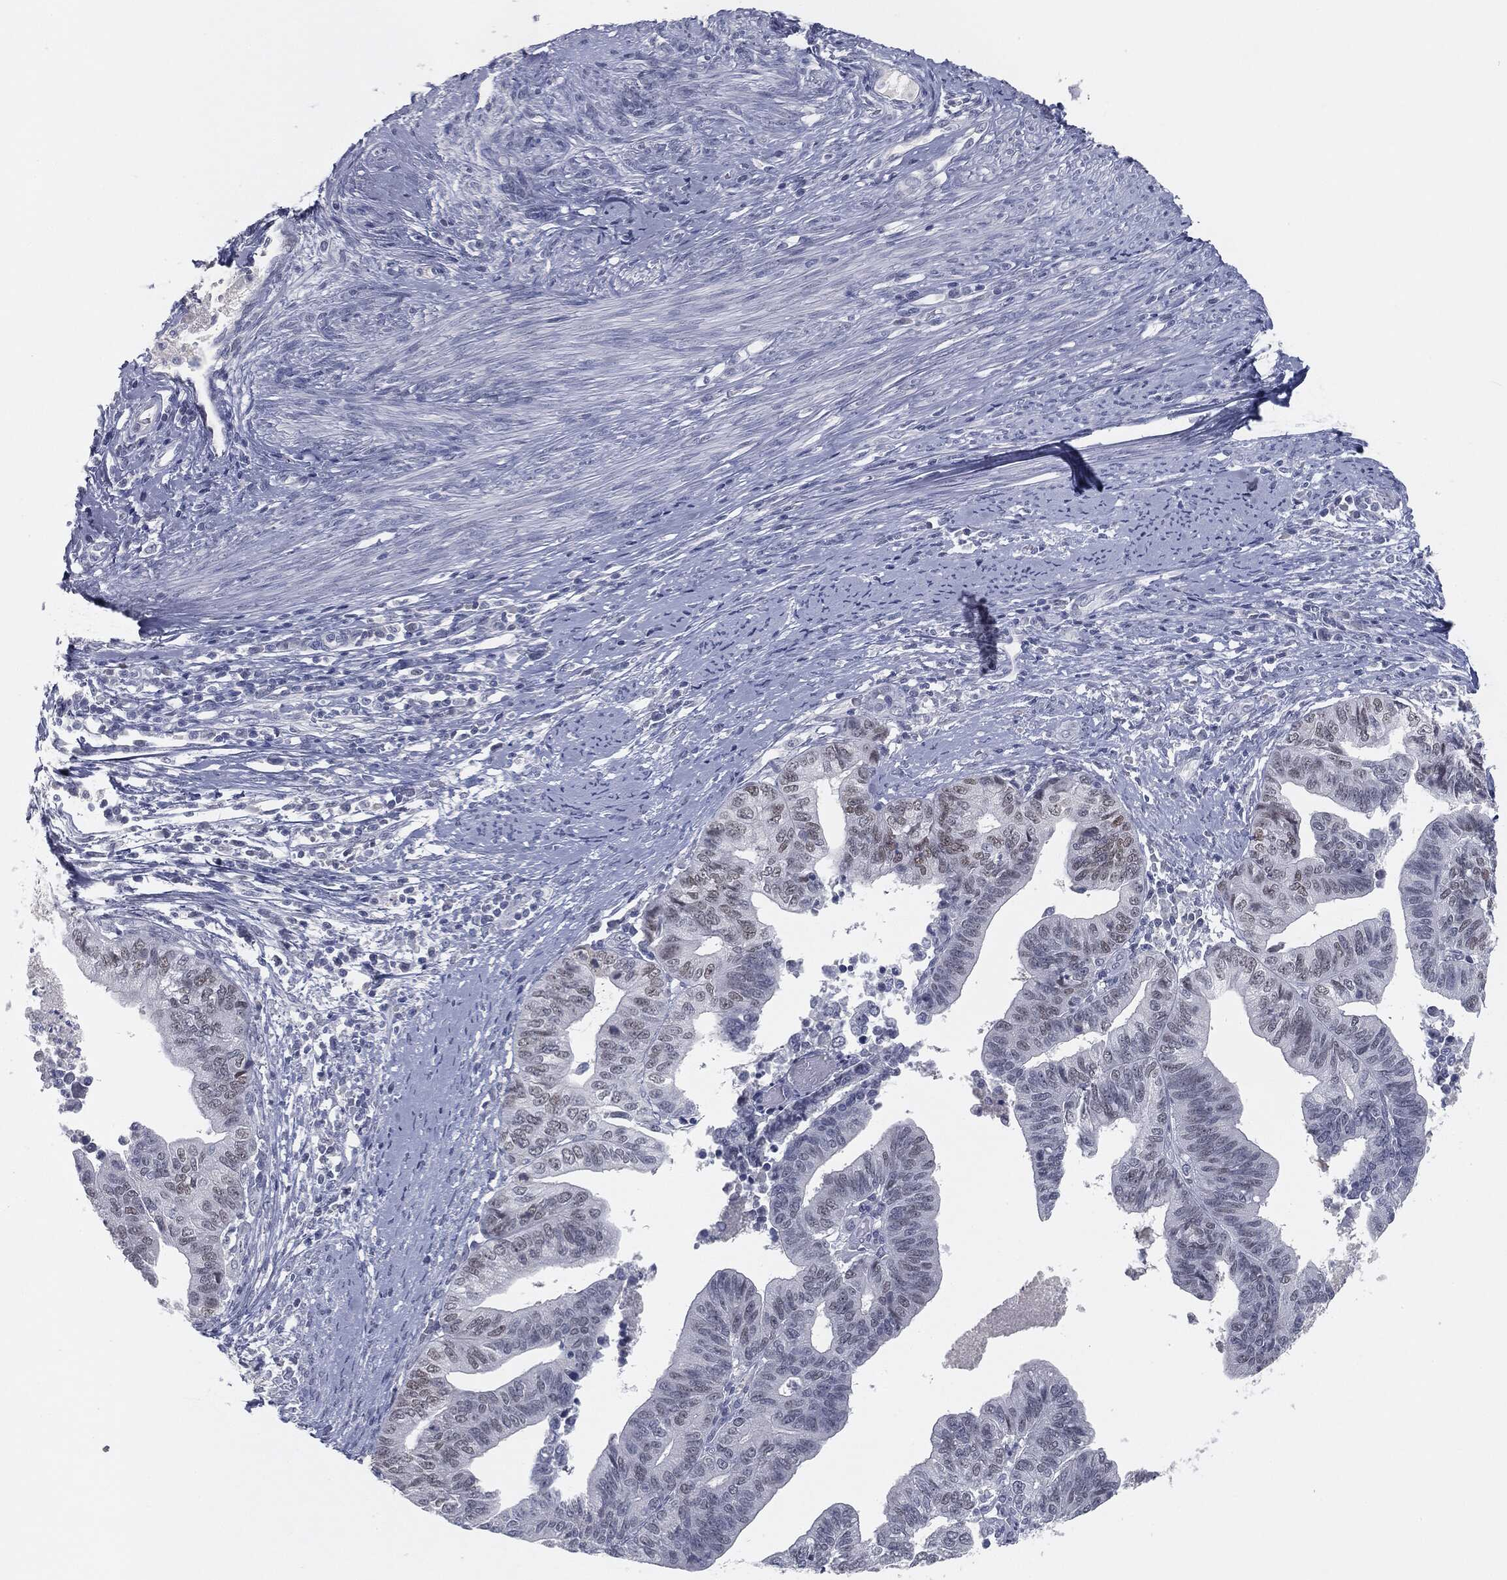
{"staining": {"intensity": "weak", "quantity": "<25%", "location": "nuclear"}, "tissue": "endometrial cancer", "cell_type": "Tumor cells", "image_type": "cancer", "snomed": [{"axis": "morphology", "description": "Adenocarcinoma, NOS"}, {"axis": "topography", "description": "Endometrium"}], "caption": "High magnification brightfield microscopy of endometrial adenocarcinoma stained with DAB (3,3'-diaminobenzidine) (brown) and counterstained with hematoxylin (blue): tumor cells show no significant staining. (DAB (3,3'-diaminobenzidine) immunohistochemistry, high magnification).", "gene": "PRAME", "patient": {"sex": "female", "age": 65}}